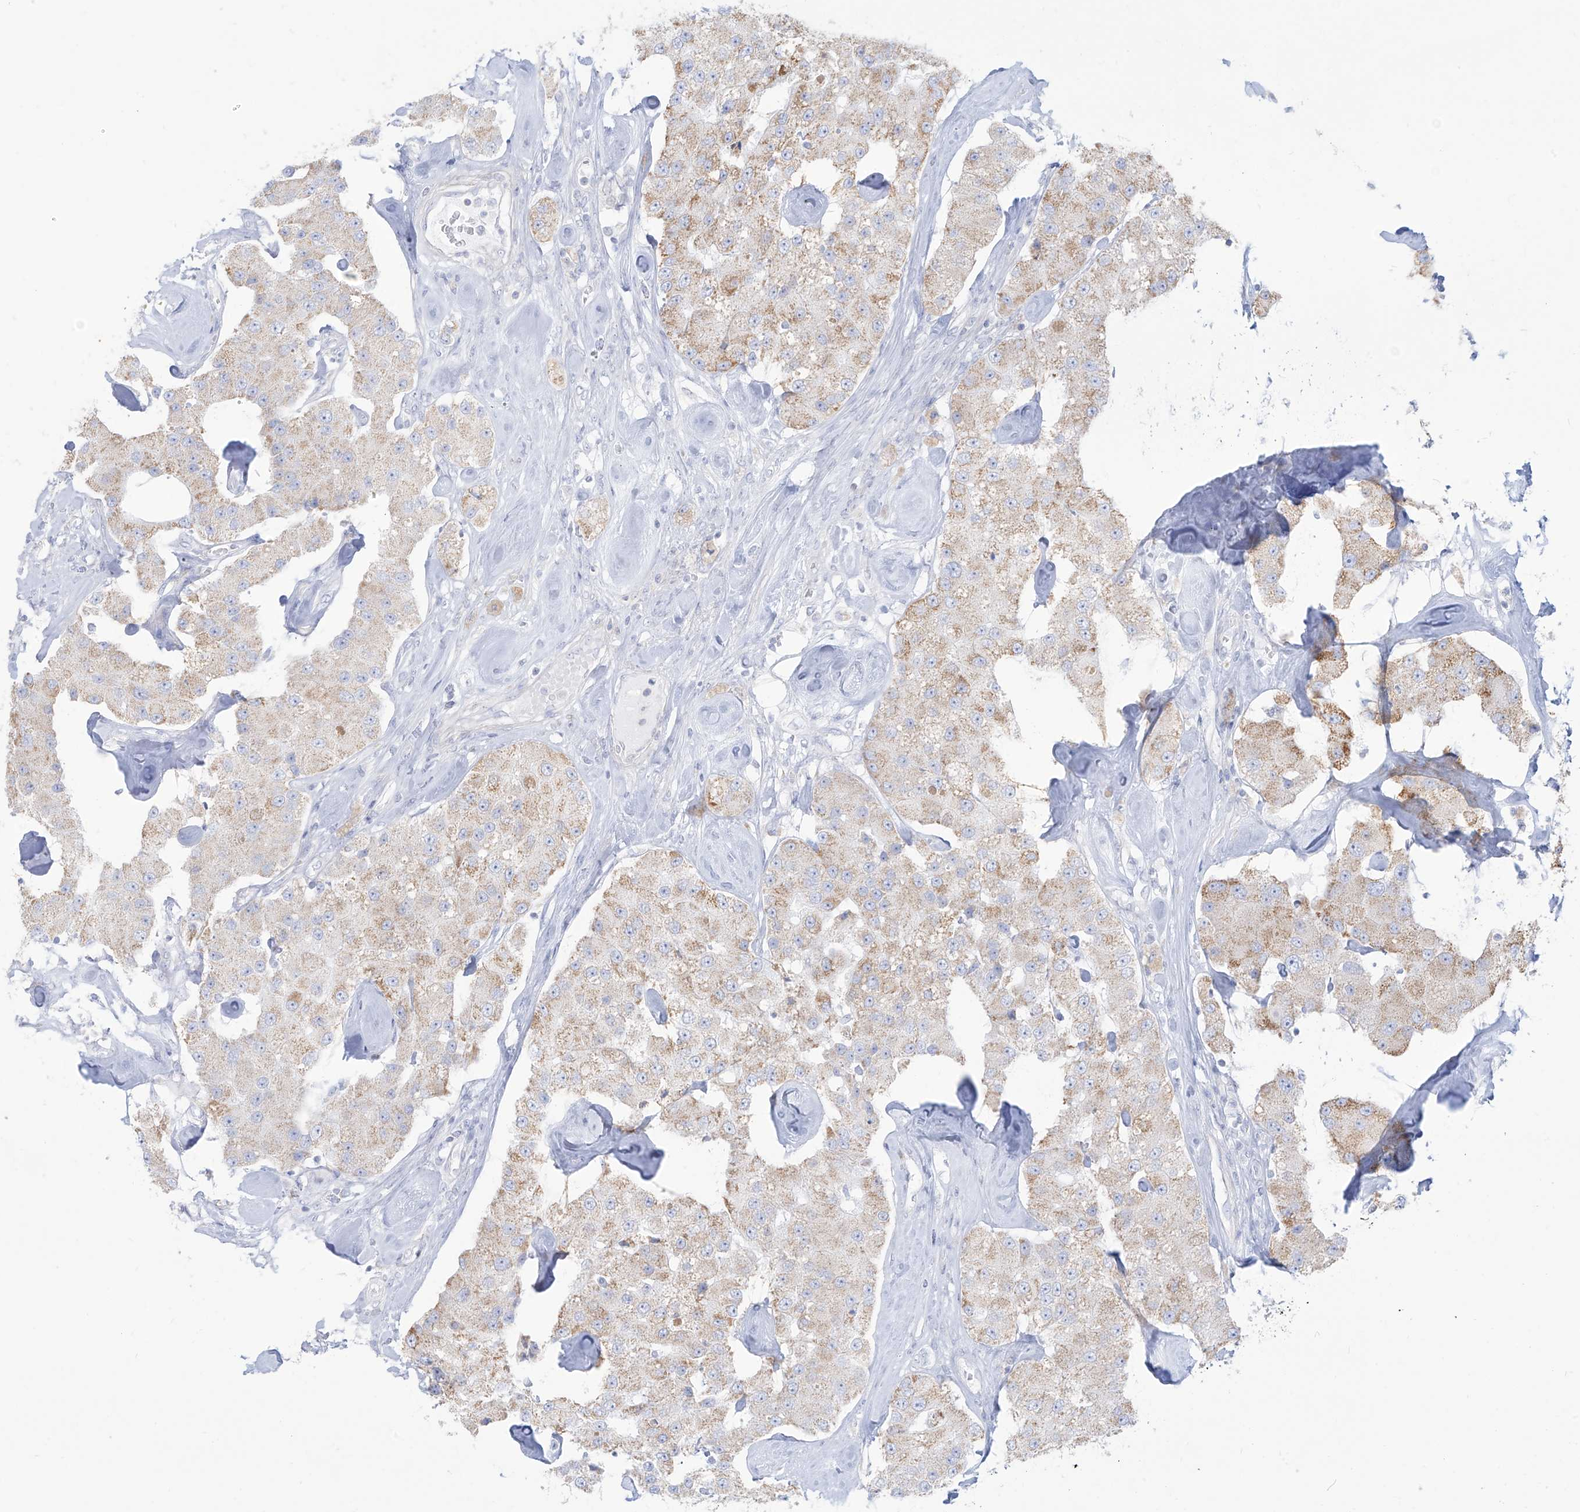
{"staining": {"intensity": "weak", "quantity": ">75%", "location": "cytoplasmic/membranous"}, "tissue": "carcinoid", "cell_type": "Tumor cells", "image_type": "cancer", "snomed": [{"axis": "morphology", "description": "Carcinoid, malignant, NOS"}, {"axis": "topography", "description": "Pancreas"}], "caption": "Malignant carcinoid stained with IHC demonstrates weak cytoplasmic/membranous positivity in approximately >75% of tumor cells. (DAB IHC, brown staining for protein, blue staining for nuclei).", "gene": "SLC26A3", "patient": {"sex": "male", "age": 41}}